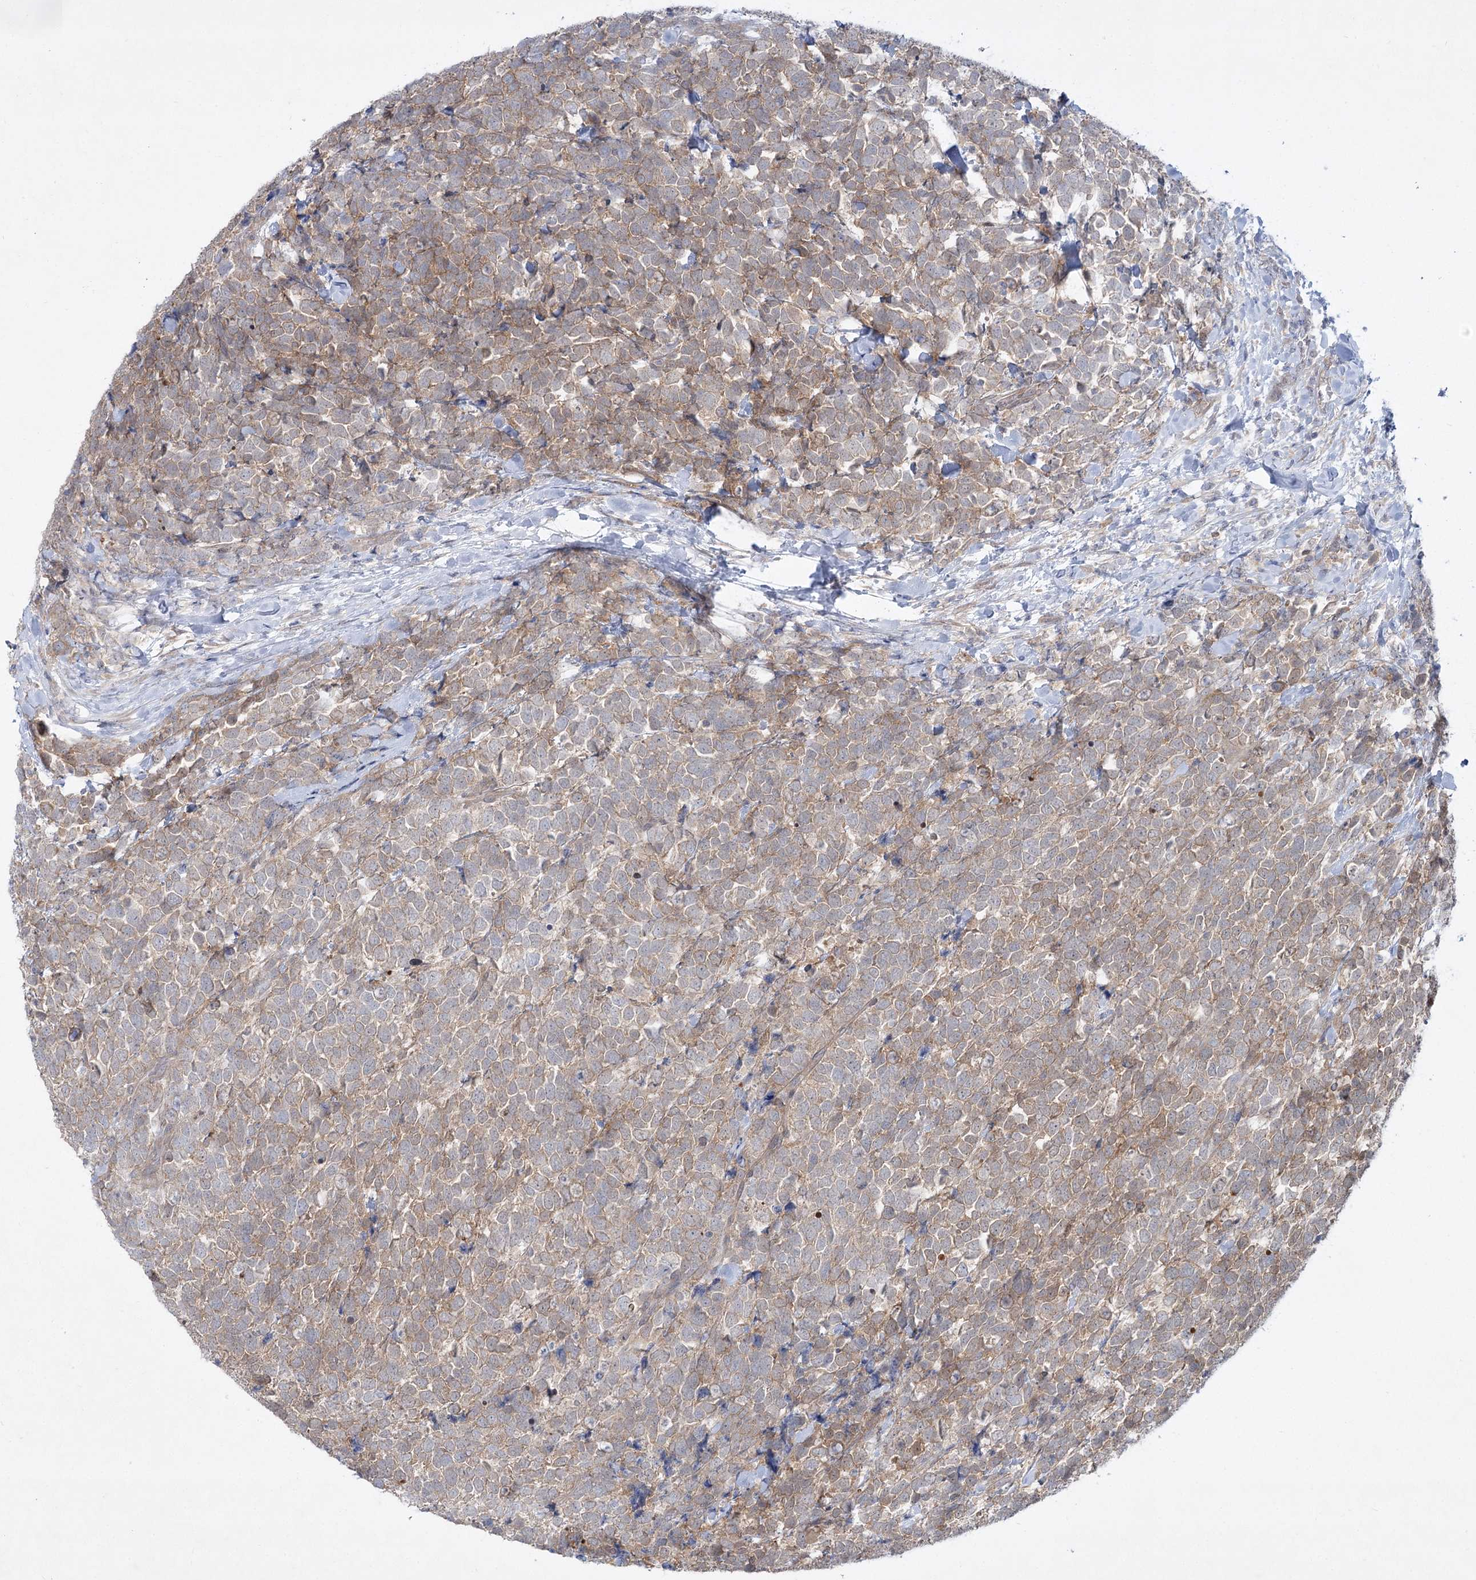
{"staining": {"intensity": "weak", "quantity": ">75%", "location": "cytoplasmic/membranous"}, "tissue": "urothelial cancer", "cell_type": "Tumor cells", "image_type": "cancer", "snomed": [{"axis": "morphology", "description": "Urothelial carcinoma, High grade"}, {"axis": "topography", "description": "Urinary bladder"}], "caption": "Tumor cells reveal weak cytoplasmic/membranous positivity in approximately >75% of cells in high-grade urothelial carcinoma.", "gene": "AAMDC", "patient": {"sex": "female", "age": 82}}